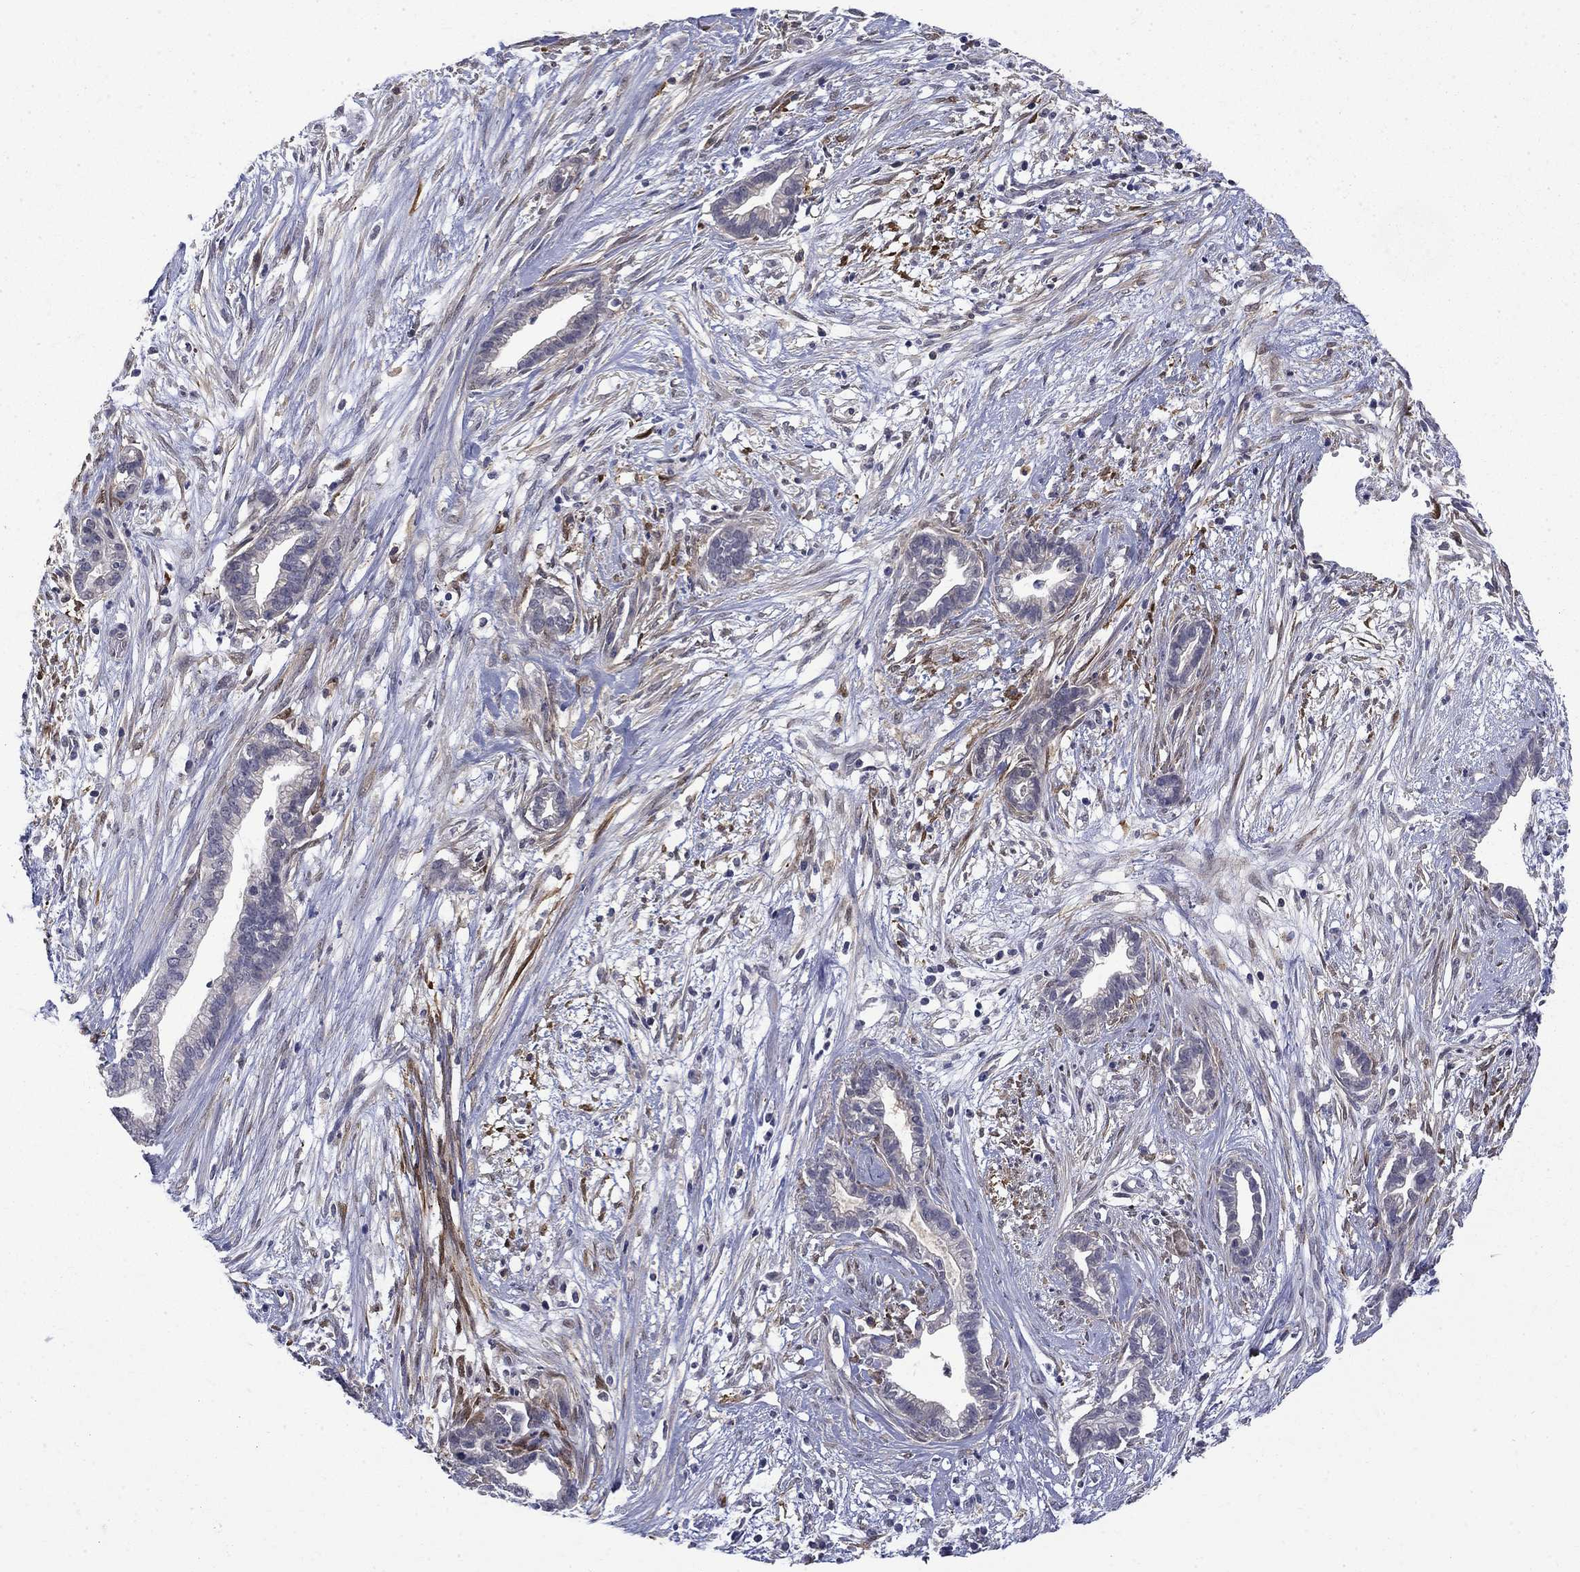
{"staining": {"intensity": "negative", "quantity": "none", "location": "none"}, "tissue": "cervical cancer", "cell_type": "Tumor cells", "image_type": "cancer", "snomed": [{"axis": "morphology", "description": "Adenocarcinoma, NOS"}, {"axis": "topography", "description": "Cervix"}], "caption": "Immunohistochemistry of human adenocarcinoma (cervical) reveals no staining in tumor cells.", "gene": "PCBP3", "patient": {"sex": "female", "age": 62}}